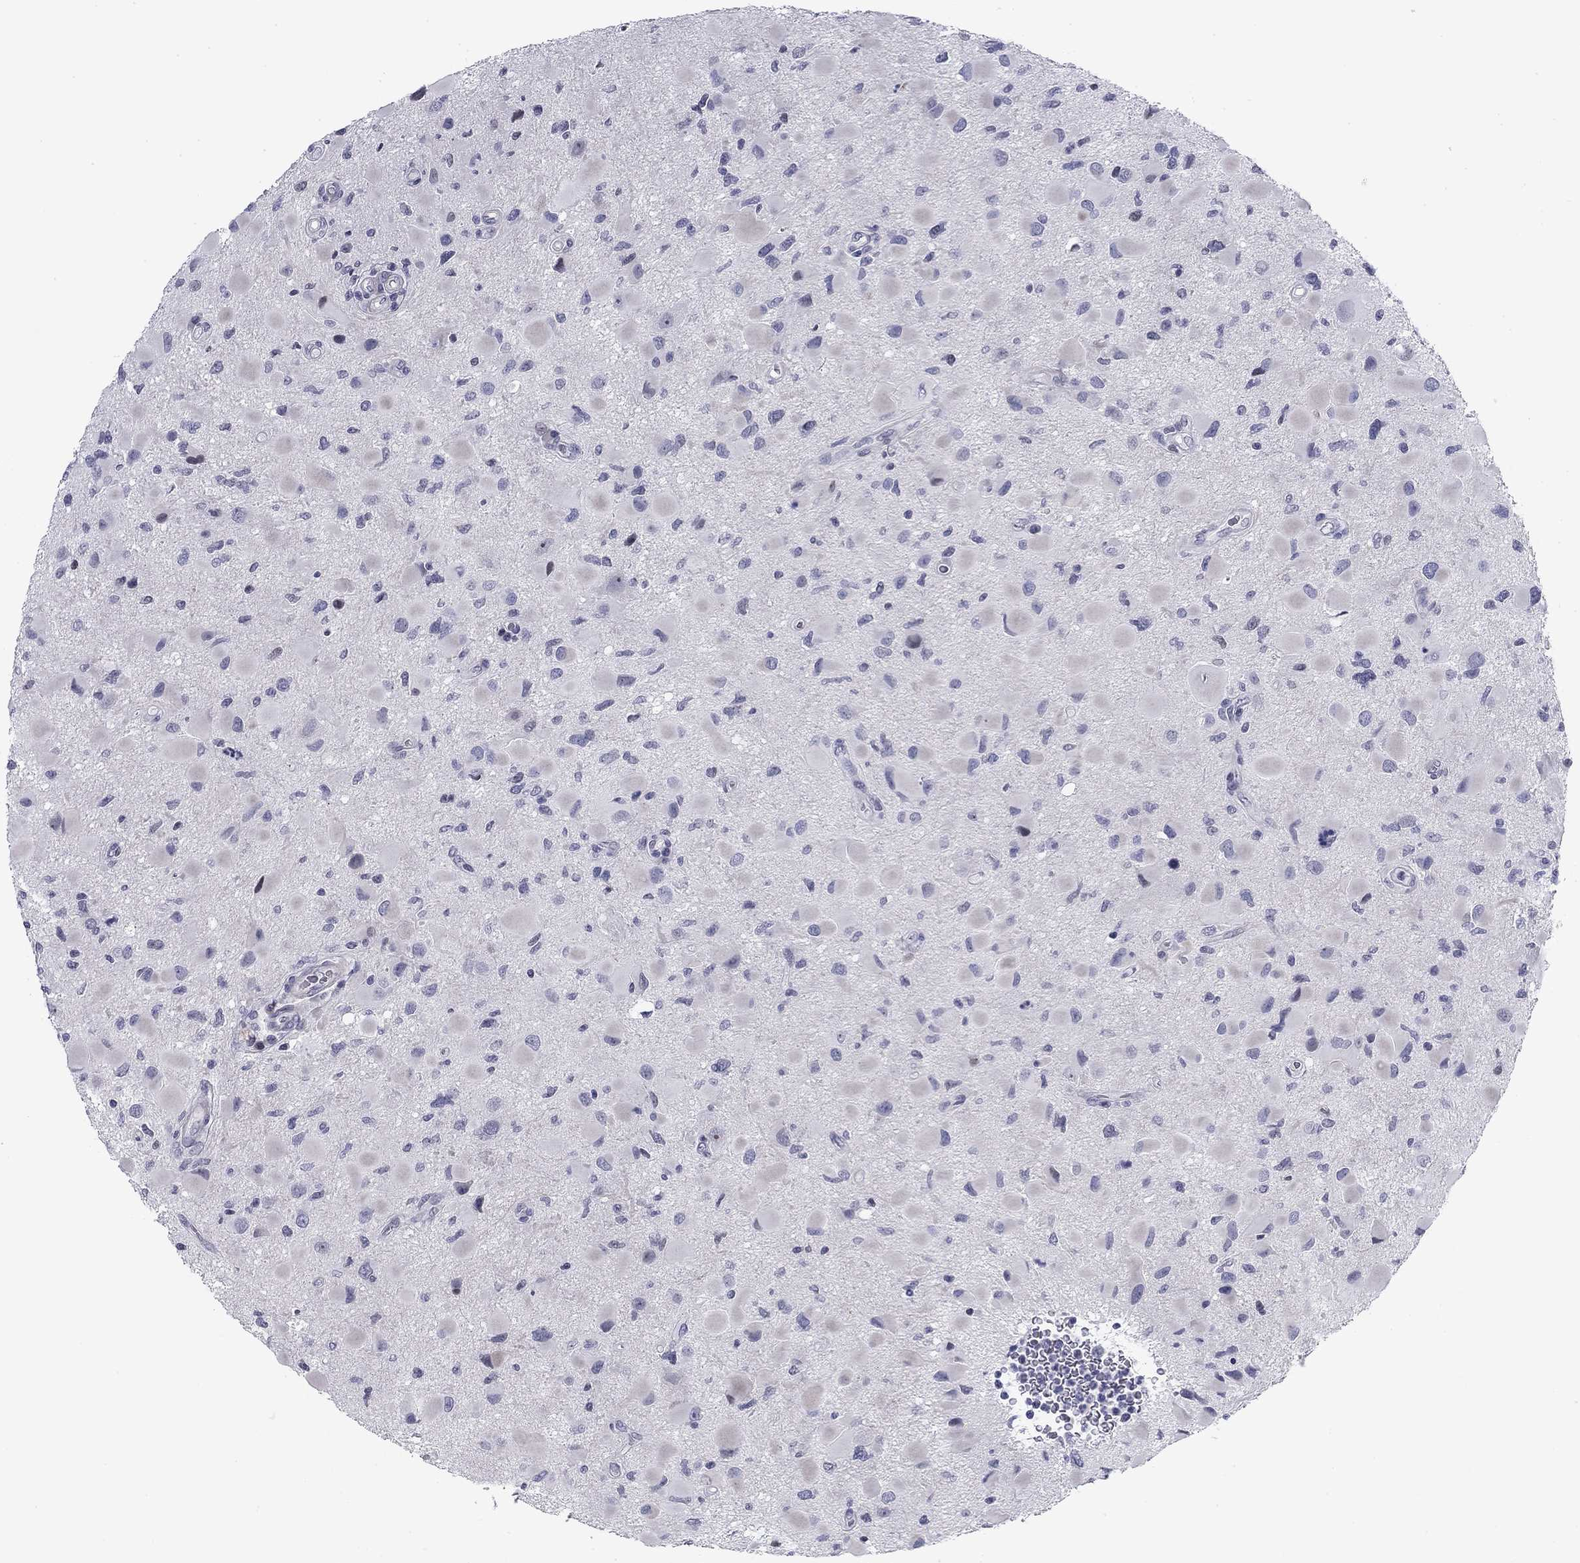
{"staining": {"intensity": "negative", "quantity": "none", "location": "none"}, "tissue": "glioma", "cell_type": "Tumor cells", "image_type": "cancer", "snomed": [{"axis": "morphology", "description": "Glioma, malignant, Low grade"}, {"axis": "topography", "description": "Brain"}], "caption": "There is no significant staining in tumor cells of malignant glioma (low-grade).", "gene": "PRPH", "patient": {"sex": "female", "age": 32}}